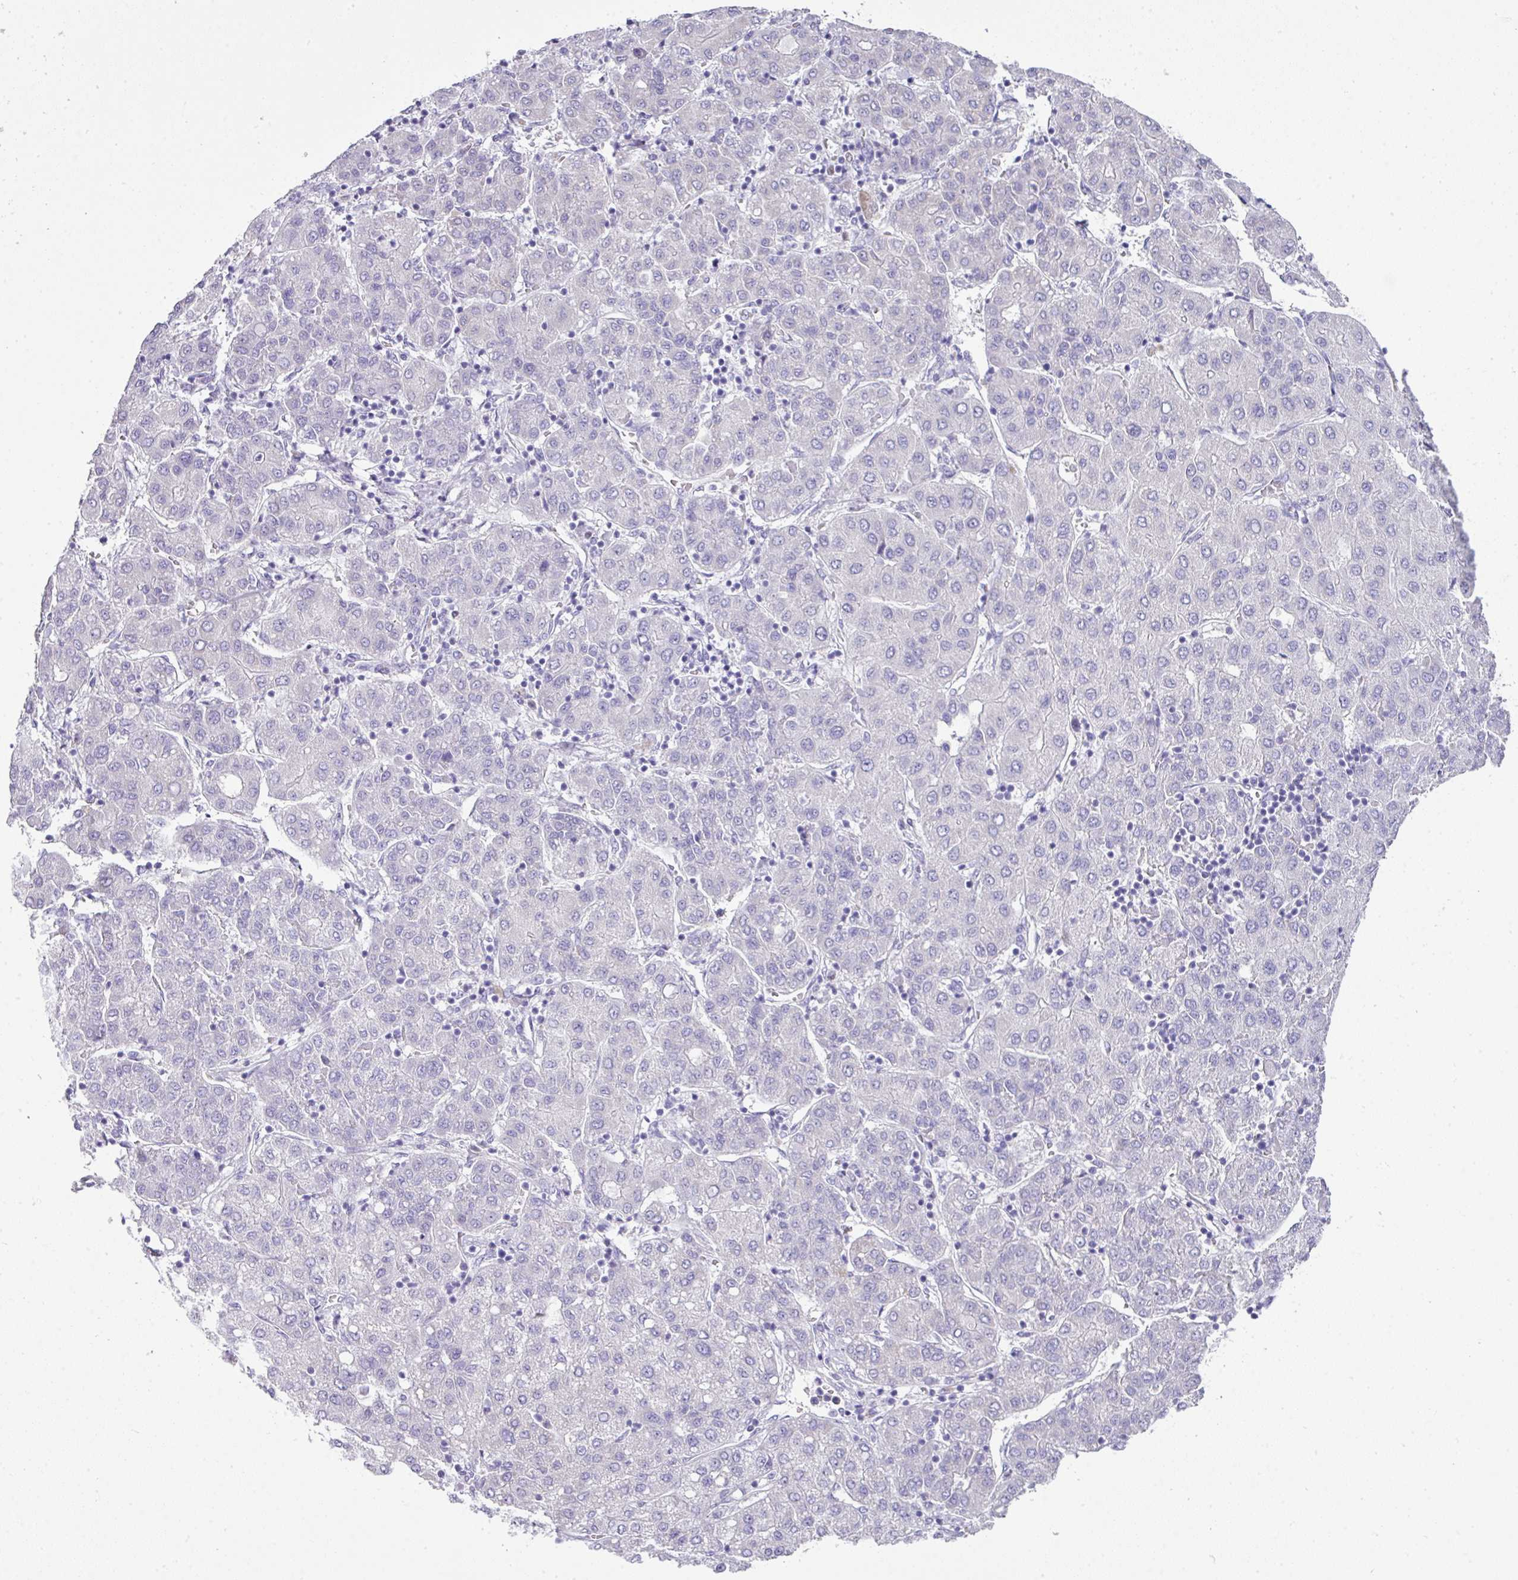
{"staining": {"intensity": "negative", "quantity": "none", "location": "none"}, "tissue": "liver cancer", "cell_type": "Tumor cells", "image_type": "cancer", "snomed": [{"axis": "morphology", "description": "Carcinoma, Hepatocellular, NOS"}, {"axis": "topography", "description": "Liver"}], "caption": "This is a image of immunohistochemistry staining of liver cancer (hepatocellular carcinoma), which shows no staining in tumor cells.", "gene": "BCL11A", "patient": {"sex": "male", "age": 65}}